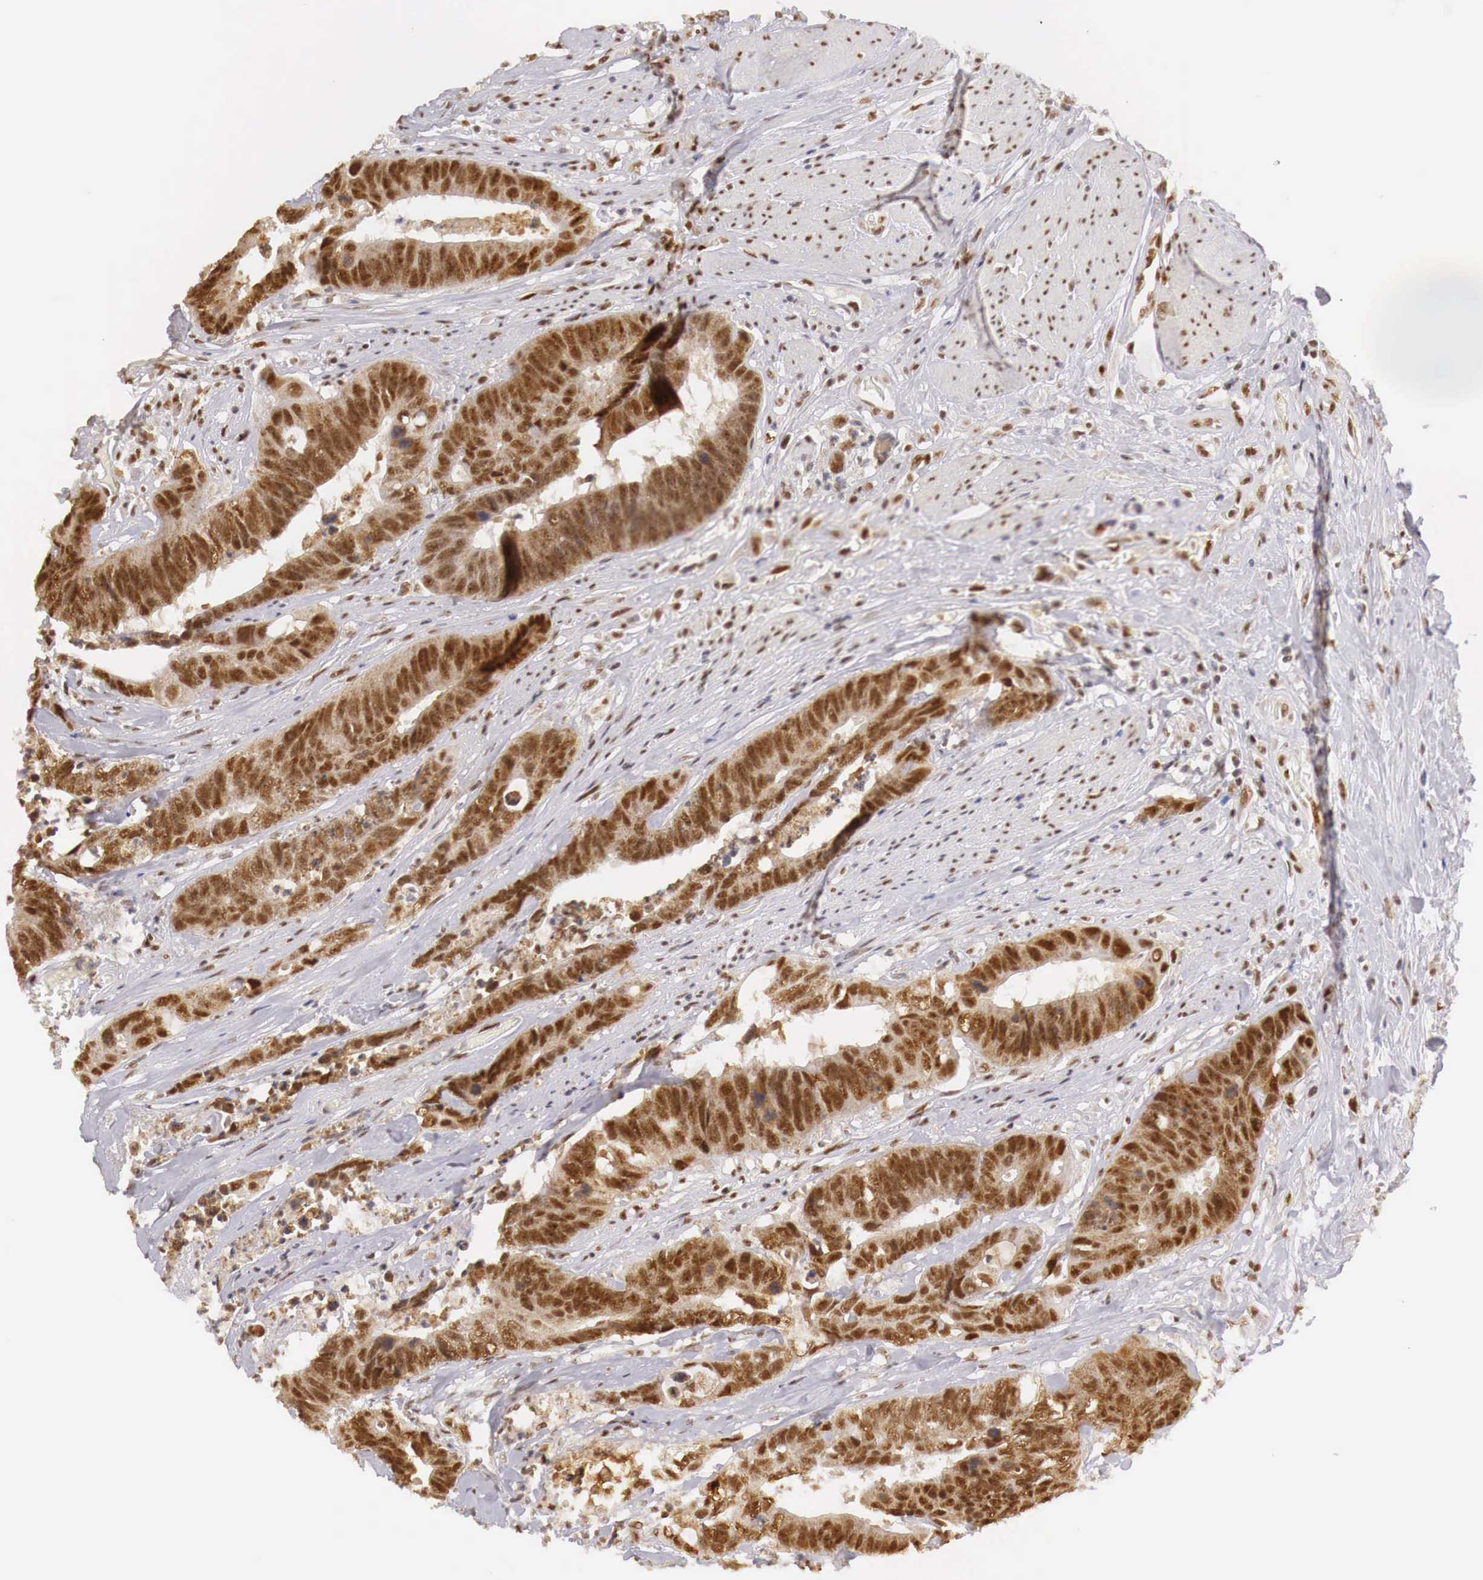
{"staining": {"intensity": "strong", "quantity": ">75%", "location": "cytoplasmic/membranous,nuclear"}, "tissue": "colorectal cancer", "cell_type": "Tumor cells", "image_type": "cancer", "snomed": [{"axis": "morphology", "description": "Adenocarcinoma, NOS"}, {"axis": "topography", "description": "Rectum"}], "caption": "This micrograph exhibits colorectal cancer (adenocarcinoma) stained with immunohistochemistry (IHC) to label a protein in brown. The cytoplasmic/membranous and nuclear of tumor cells show strong positivity for the protein. Nuclei are counter-stained blue.", "gene": "GPKOW", "patient": {"sex": "female", "age": 65}}